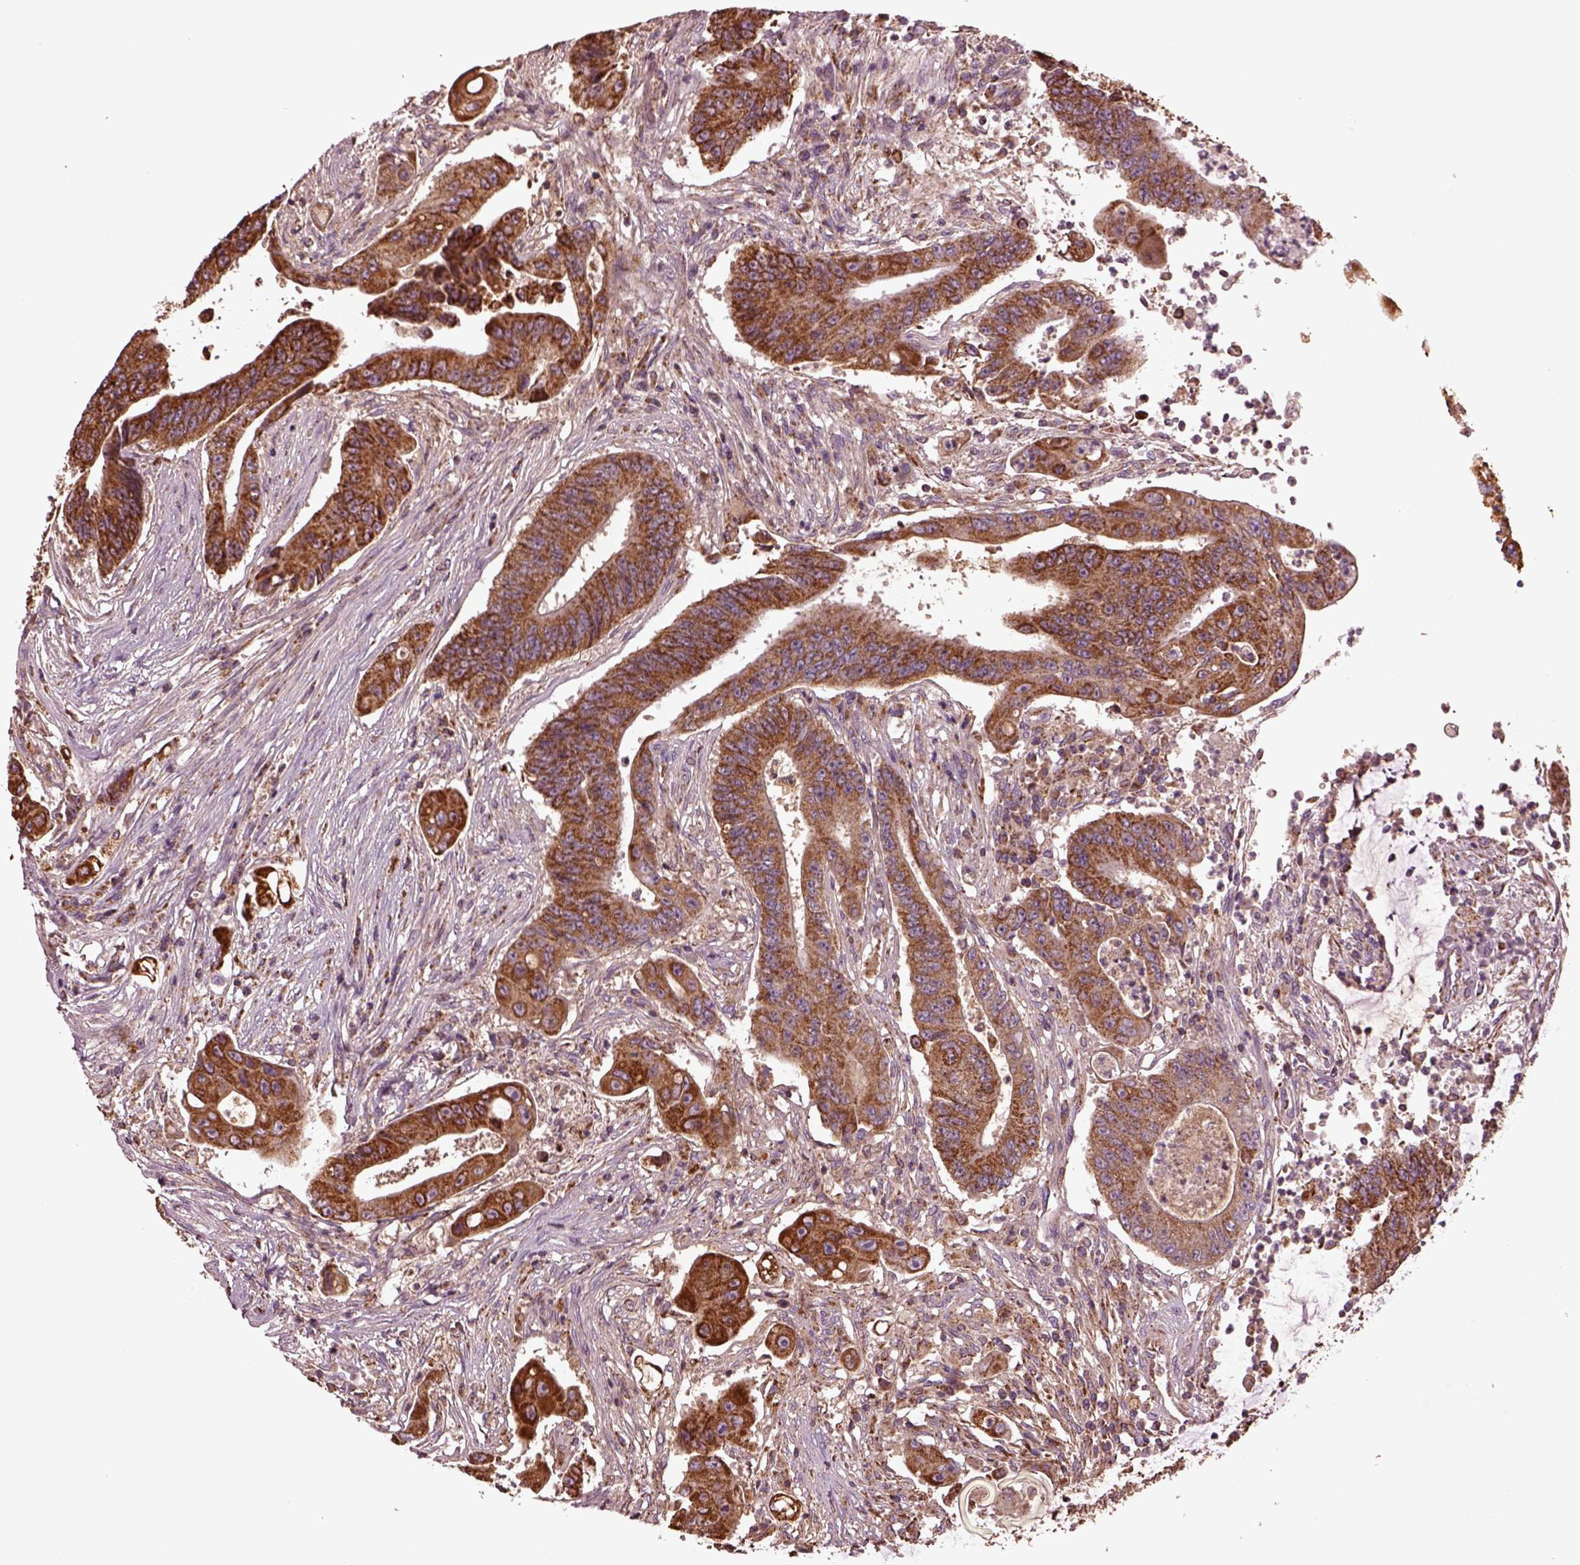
{"staining": {"intensity": "moderate", "quantity": ">75%", "location": "cytoplasmic/membranous"}, "tissue": "colorectal cancer", "cell_type": "Tumor cells", "image_type": "cancer", "snomed": [{"axis": "morphology", "description": "Adenocarcinoma, NOS"}, {"axis": "topography", "description": "Rectum"}], "caption": "Protein staining reveals moderate cytoplasmic/membranous expression in about >75% of tumor cells in colorectal cancer.", "gene": "TMEM254", "patient": {"sex": "male", "age": 54}}